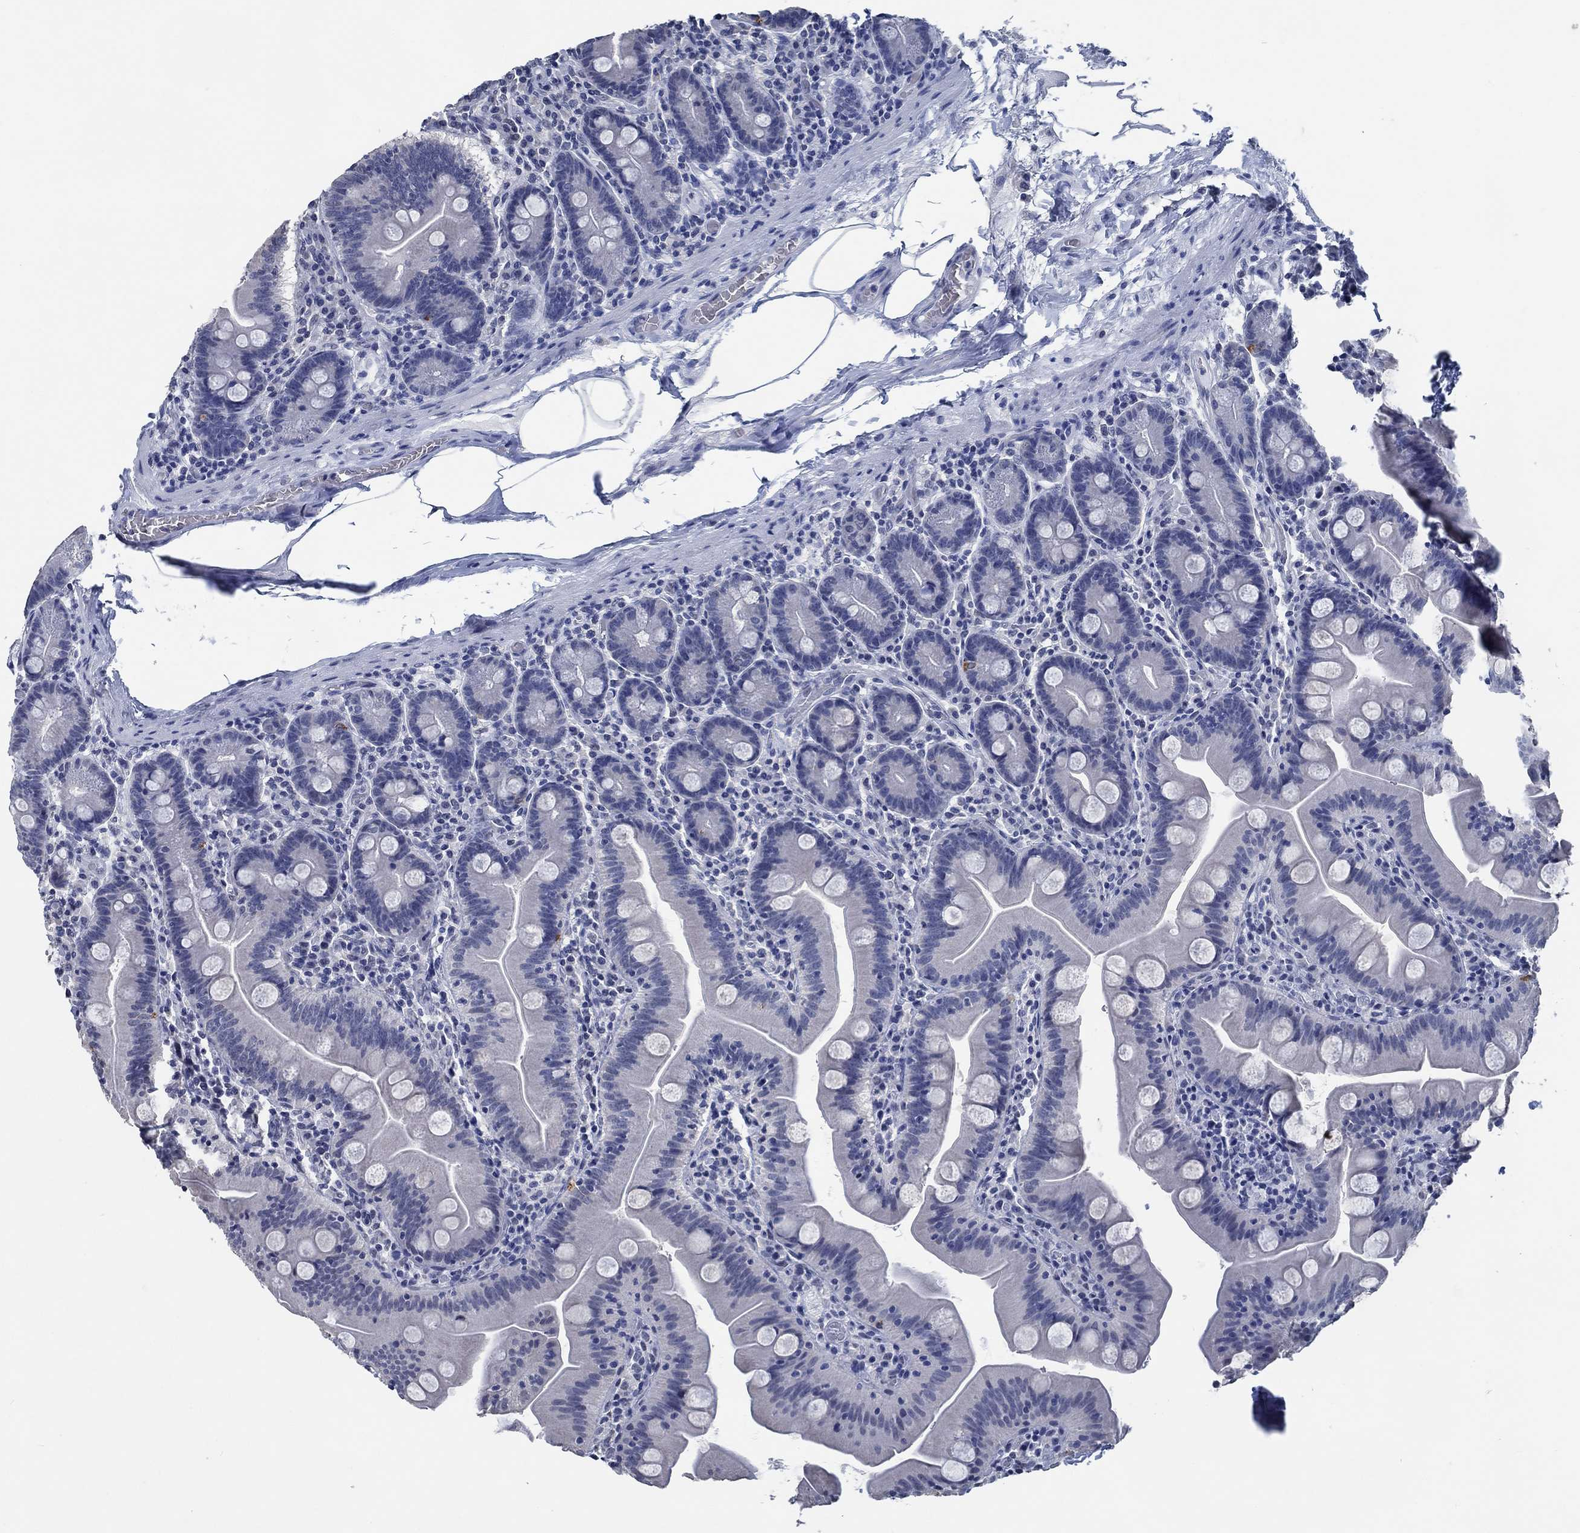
{"staining": {"intensity": "negative", "quantity": "none", "location": "none"}, "tissue": "small intestine", "cell_type": "Glandular cells", "image_type": "normal", "snomed": [{"axis": "morphology", "description": "Normal tissue, NOS"}, {"axis": "topography", "description": "Small intestine"}], "caption": "High magnification brightfield microscopy of unremarkable small intestine stained with DAB (3,3'-diaminobenzidine) (brown) and counterstained with hematoxylin (blue): glandular cells show no significant positivity. (DAB (3,3'-diaminobenzidine) immunohistochemistry visualized using brightfield microscopy, high magnification).", "gene": "OBSCN", "patient": {"sex": "male", "age": 37}}